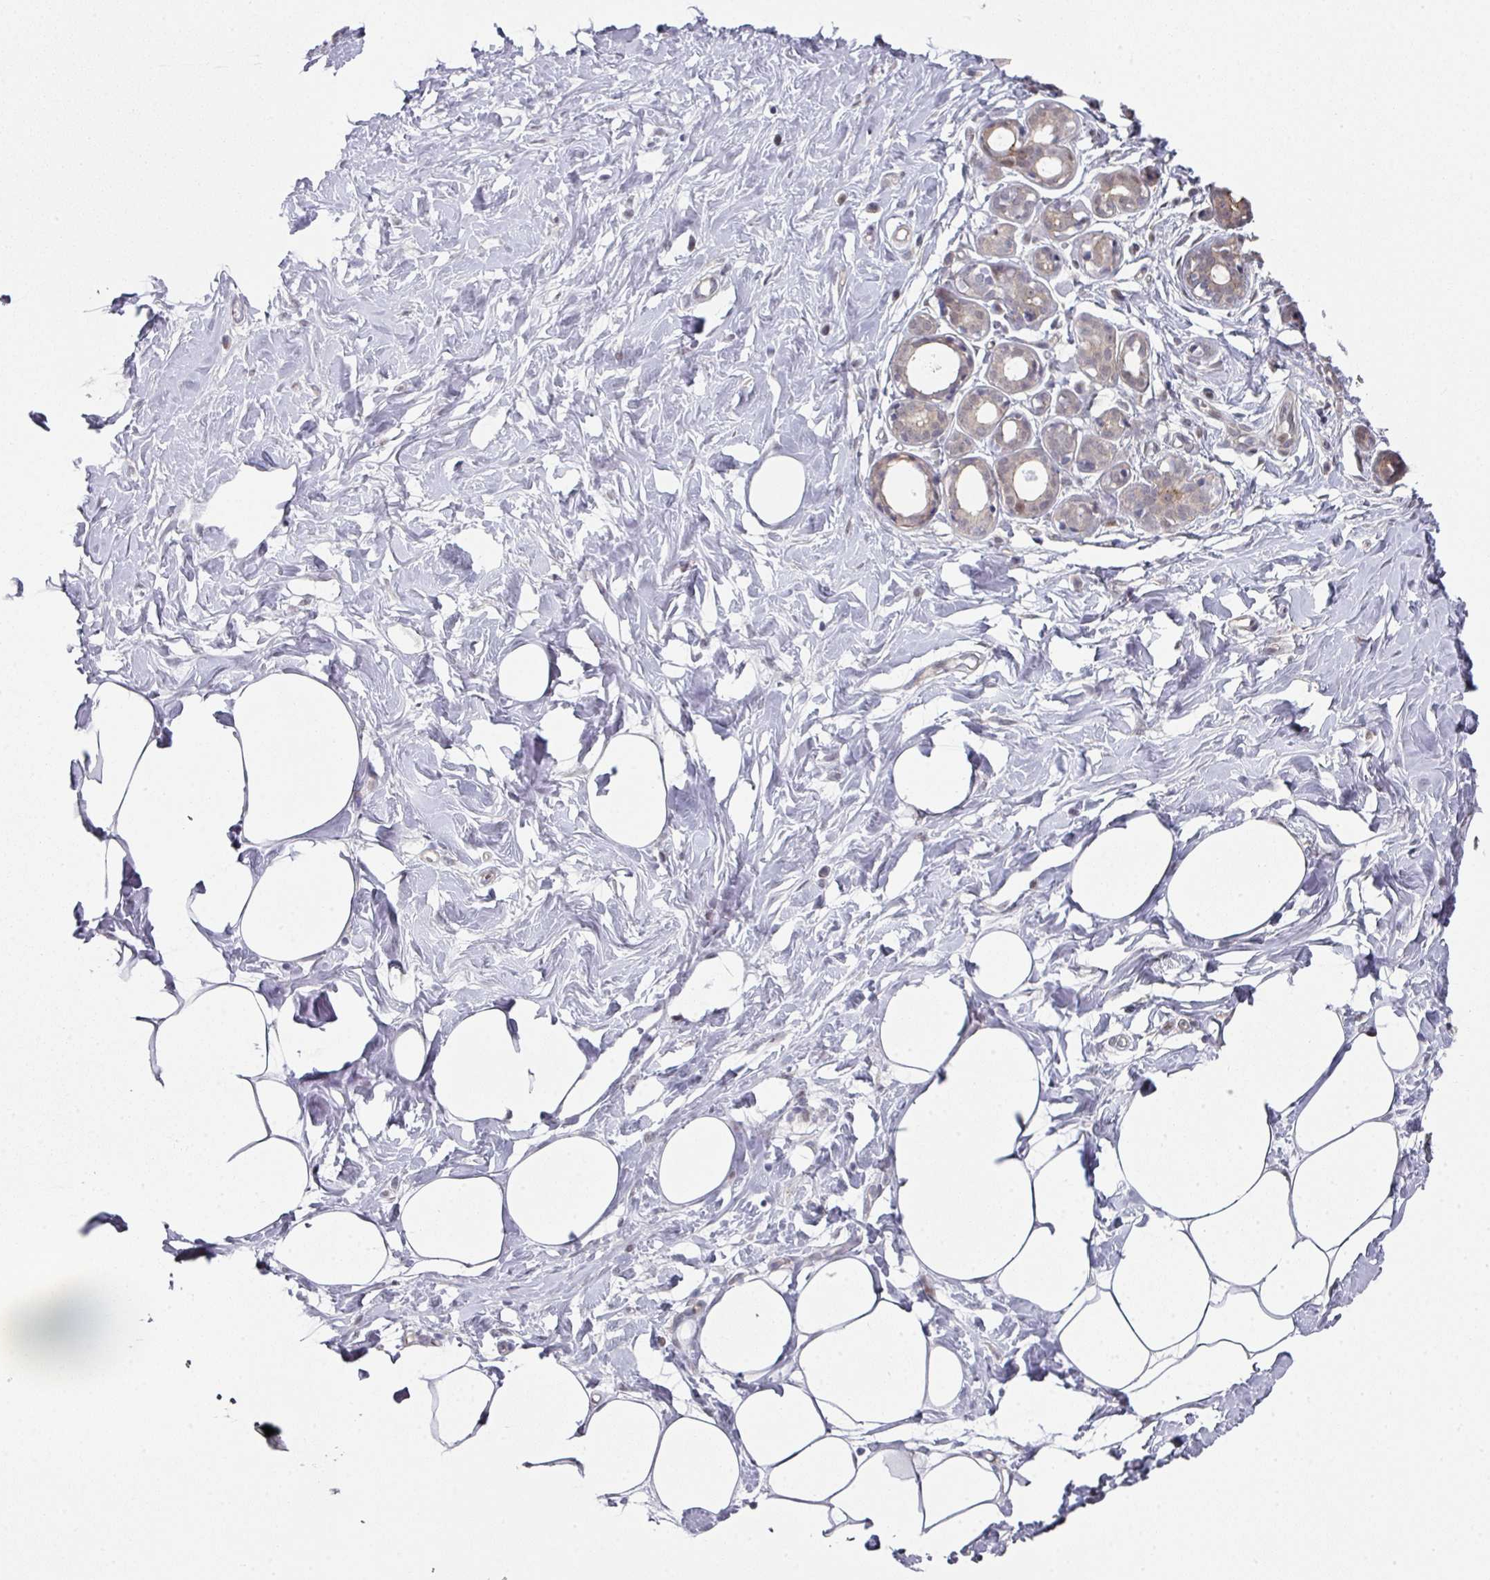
{"staining": {"intensity": "negative", "quantity": "none", "location": "none"}, "tissue": "breast", "cell_type": "Adipocytes", "image_type": "normal", "snomed": [{"axis": "morphology", "description": "Normal tissue, NOS"}, {"axis": "topography", "description": "Breast"}], "caption": "Immunohistochemical staining of benign human breast displays no significant staining in adipocytes. (Brightfield microscopy of DAB (3,3'-diaminobenzidine) immunohistochemistry (IHC) at high magnification).", "gene": "TMCC1", "patient": {"sex": "female", "age": 27}}